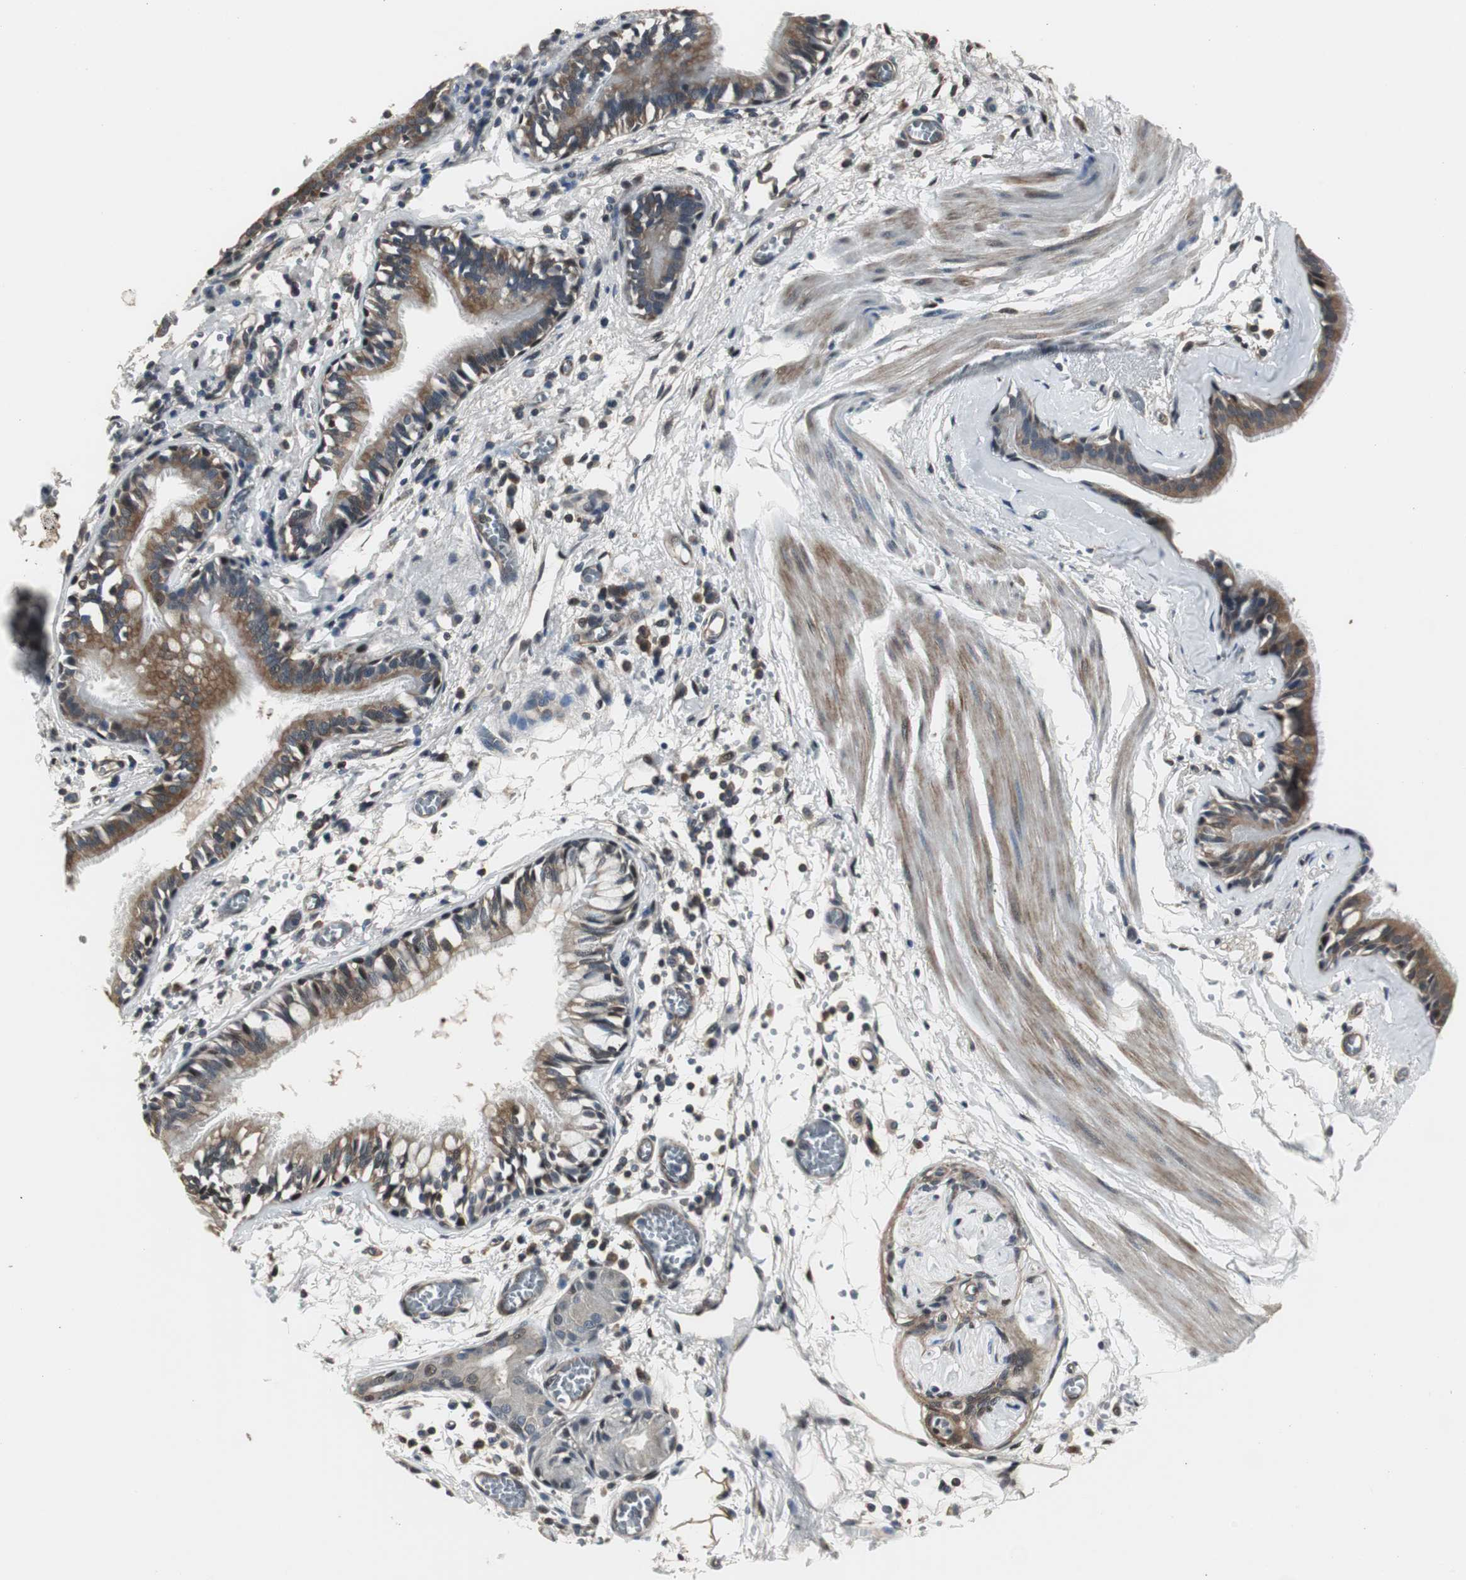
{"staining": {"intensity": "moderate", "quantity": ">75%", "location": "cytoplasmic/membranous"}, "tissue": "bronchus", "cell_type": "Respiratory epithelial cells", "image_type": "normal", "snomed": [{"axis": "morphology", "description": "Normal tissue, NOS"}, {"axis": "topography", "description": "Bronchus"}, {"axis": "topography", "description": "Lung"}], "caption": "Unremarkable bronchus reveals moderate cytoplasmic/membranous positivity in approximately >75% of respiratory epithelial cells.", "gene": "PFDN1", "patient": {"sex": "female", "age": 56}}